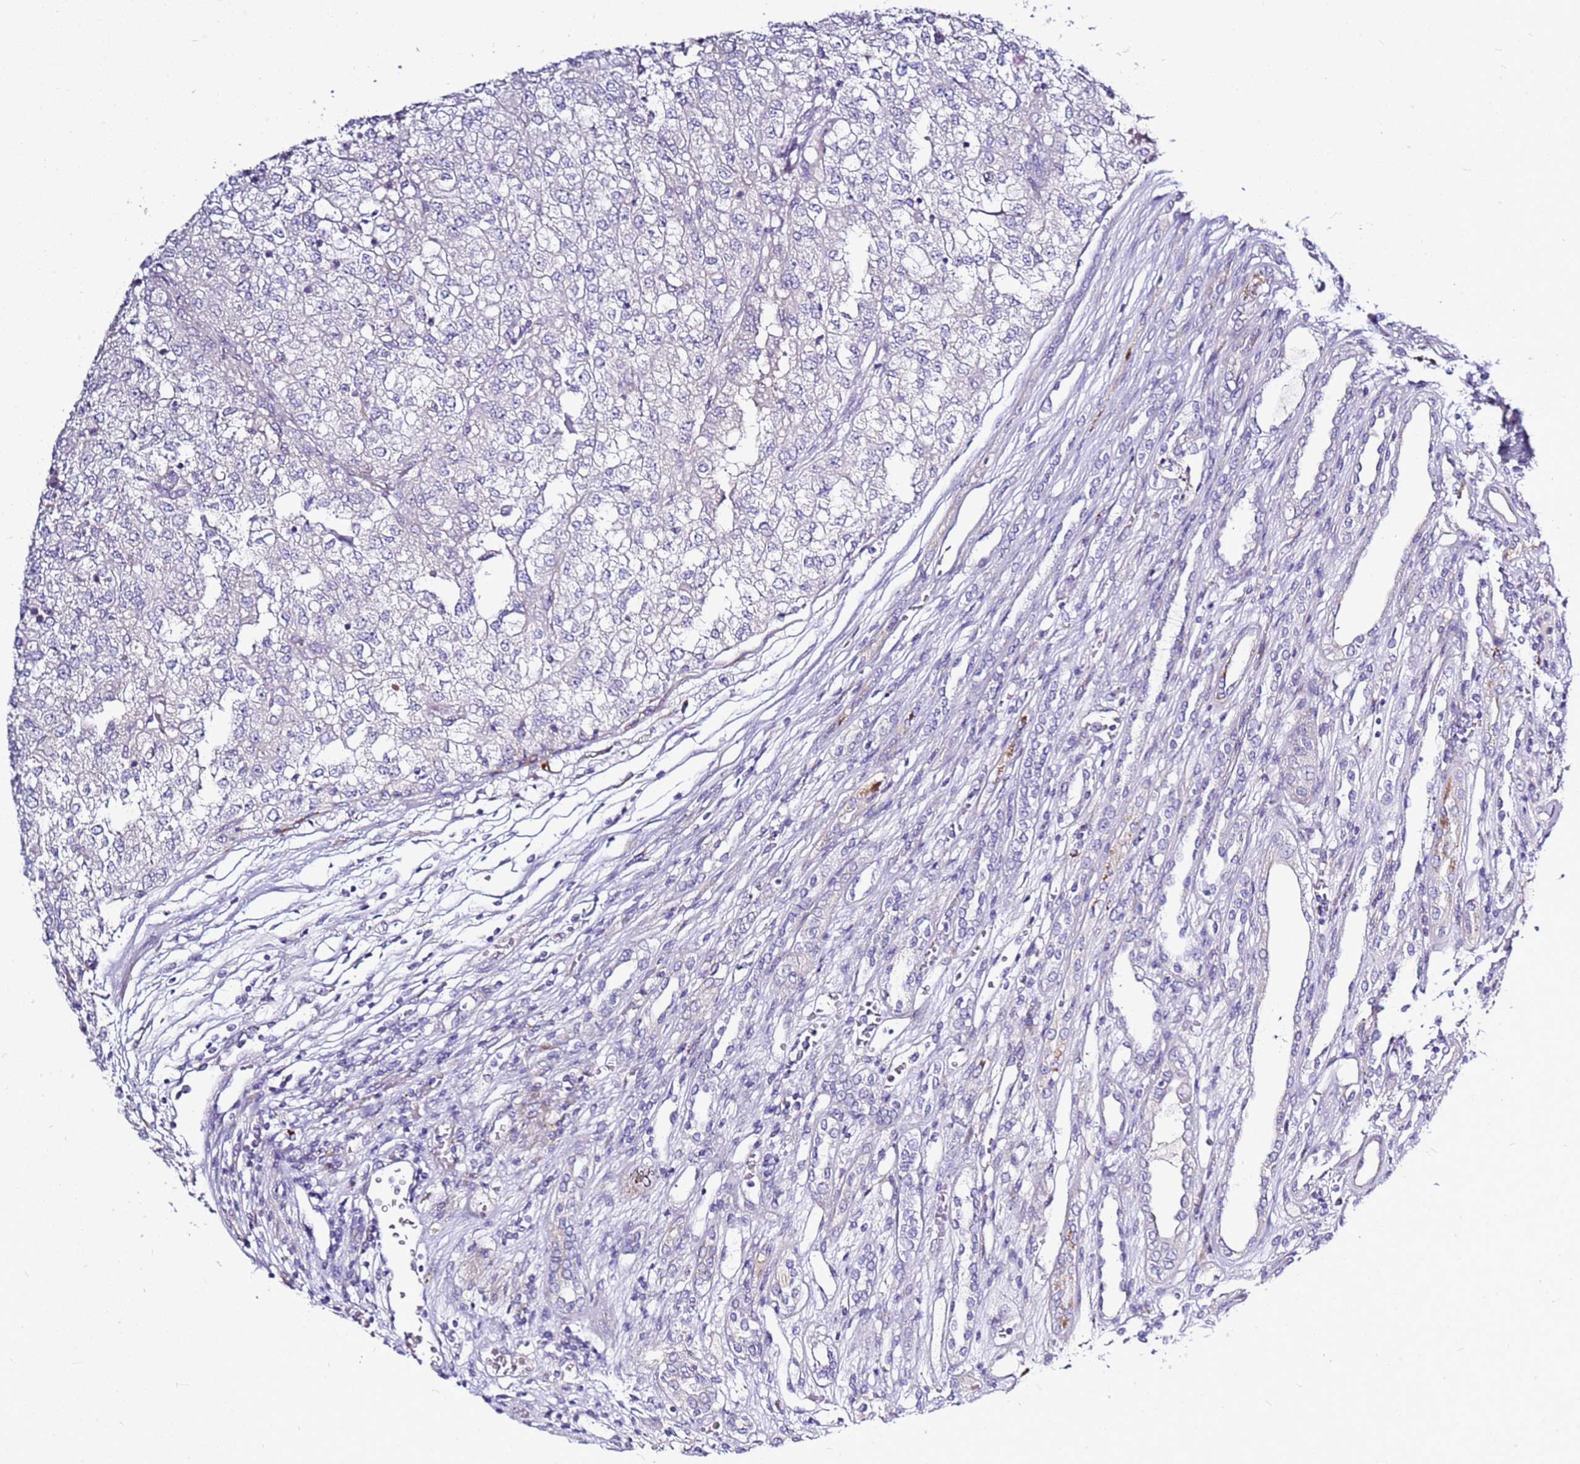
{"staining": {"intensity": "negative", "quantity": "none", "location": "none"}, "tissue": "renal cancer", "cell_type": "Tumor cells", "image_type": "cancer", "snomed": [{"axis": "morphology", "description": "Adenocarcinoma, NOS"}, {"axis": "topography", "description": "Kidney"}], "caption": "Adenocarcinoma (renal) was stained to show a protein in brown. There is no significant expression in tumor cells.", "gene": "CASD1", "patient": {"sex": "female", "age": 54}}